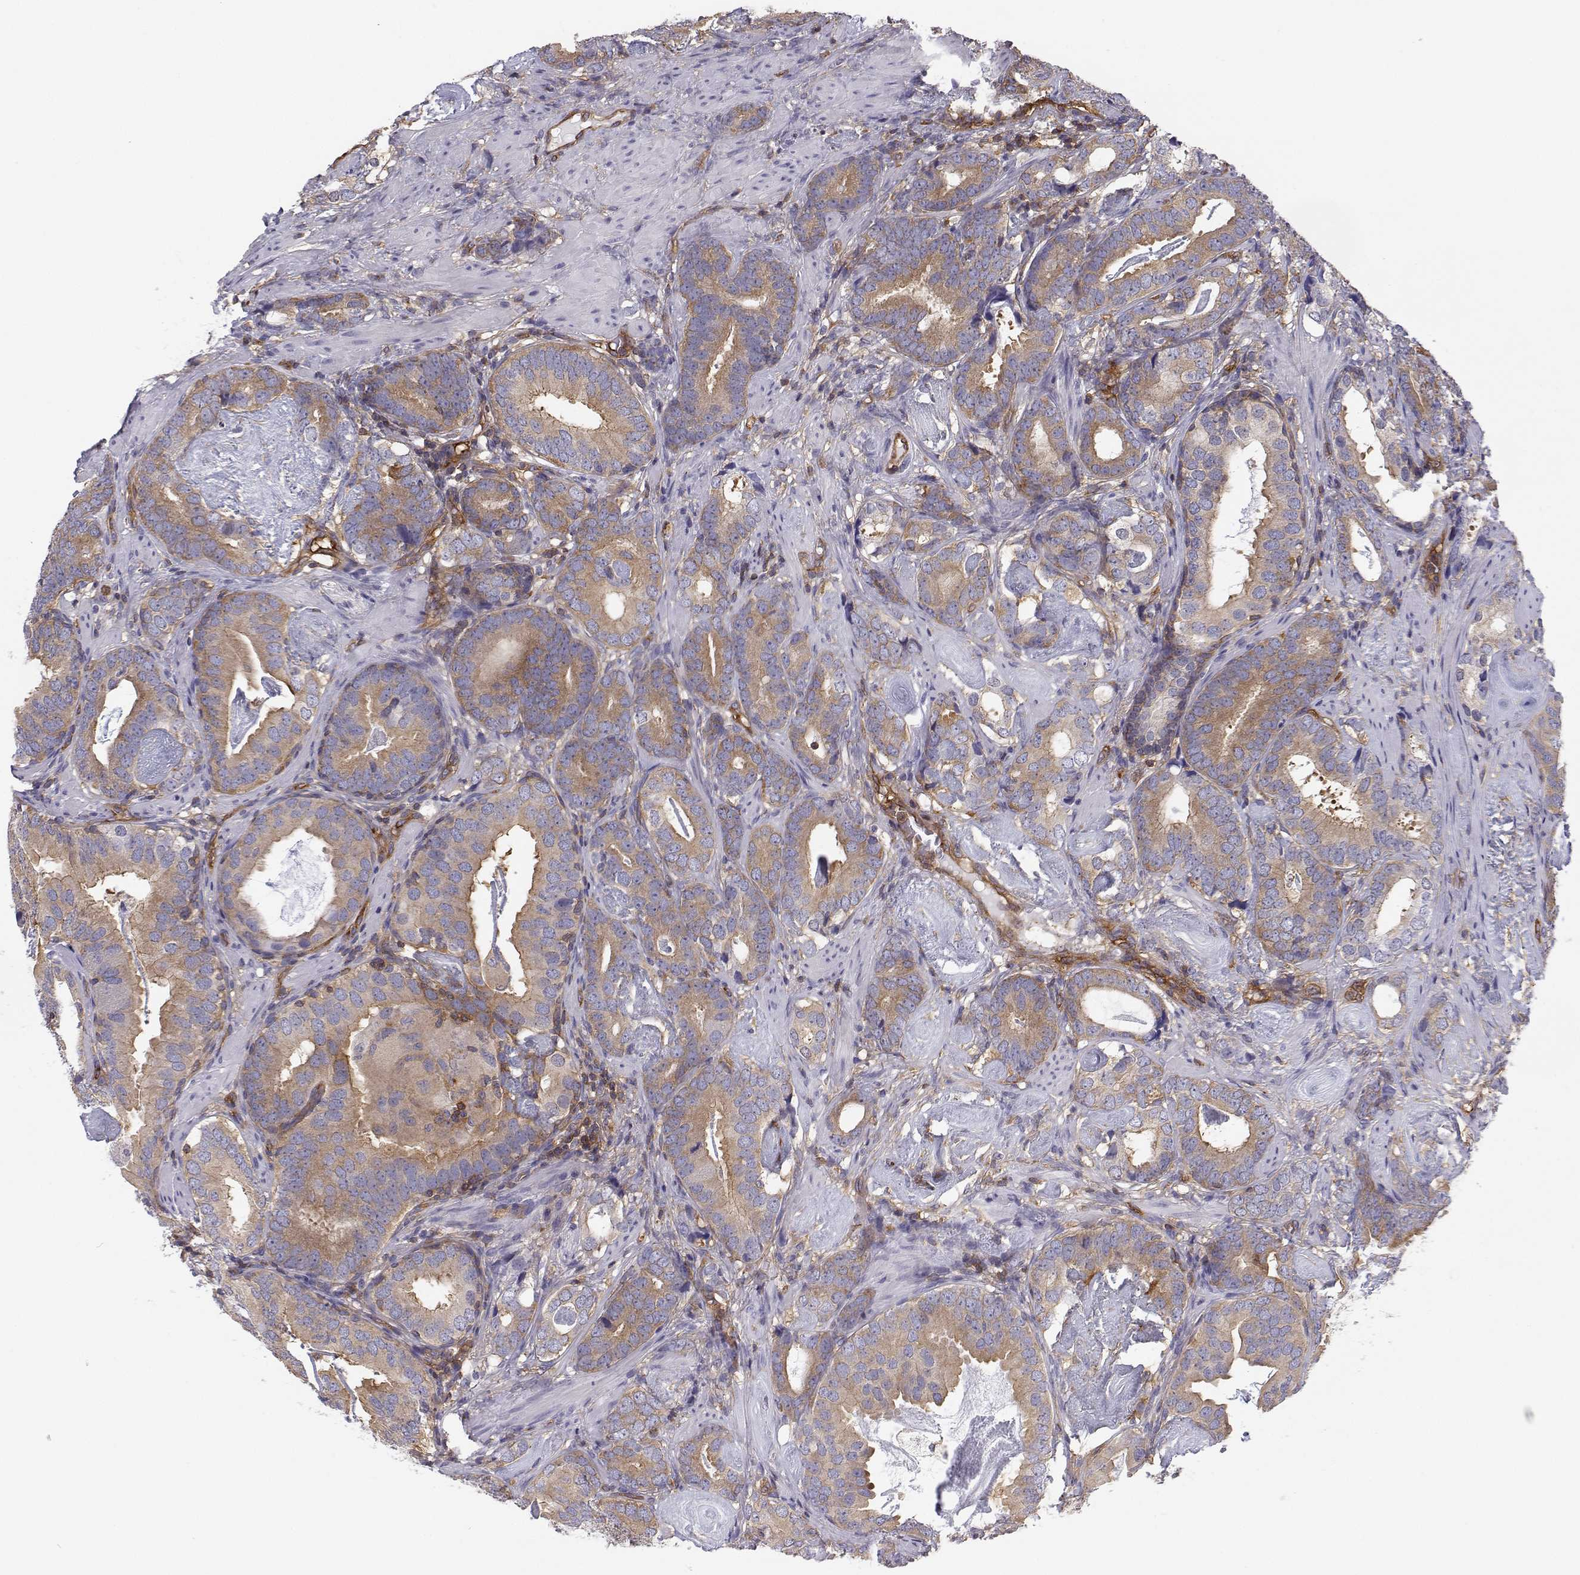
{"staining": {"intensity": "weak", "quantity": ">75%", "location": "cytoplasmic/membranous"}, "tissue": "prostate cancer", "cell_type": "Tumor cells", "image_type": "cancer", "snomed": [{"axis": "morphology", "description": "Adenocarcinoma, Low grade"}, {"axis": "topography", "description": "Prostate and seminal vesicle, NOS"}], "caption": "A micrograph showing weak cytoplasmic/membranous positivity in approximately >75% of tumor cells in prostate cancer, as visualized by brown immunohistochemical staining.", "gene": "MYH9", "patient": {"sex": "male", "age": 71}}